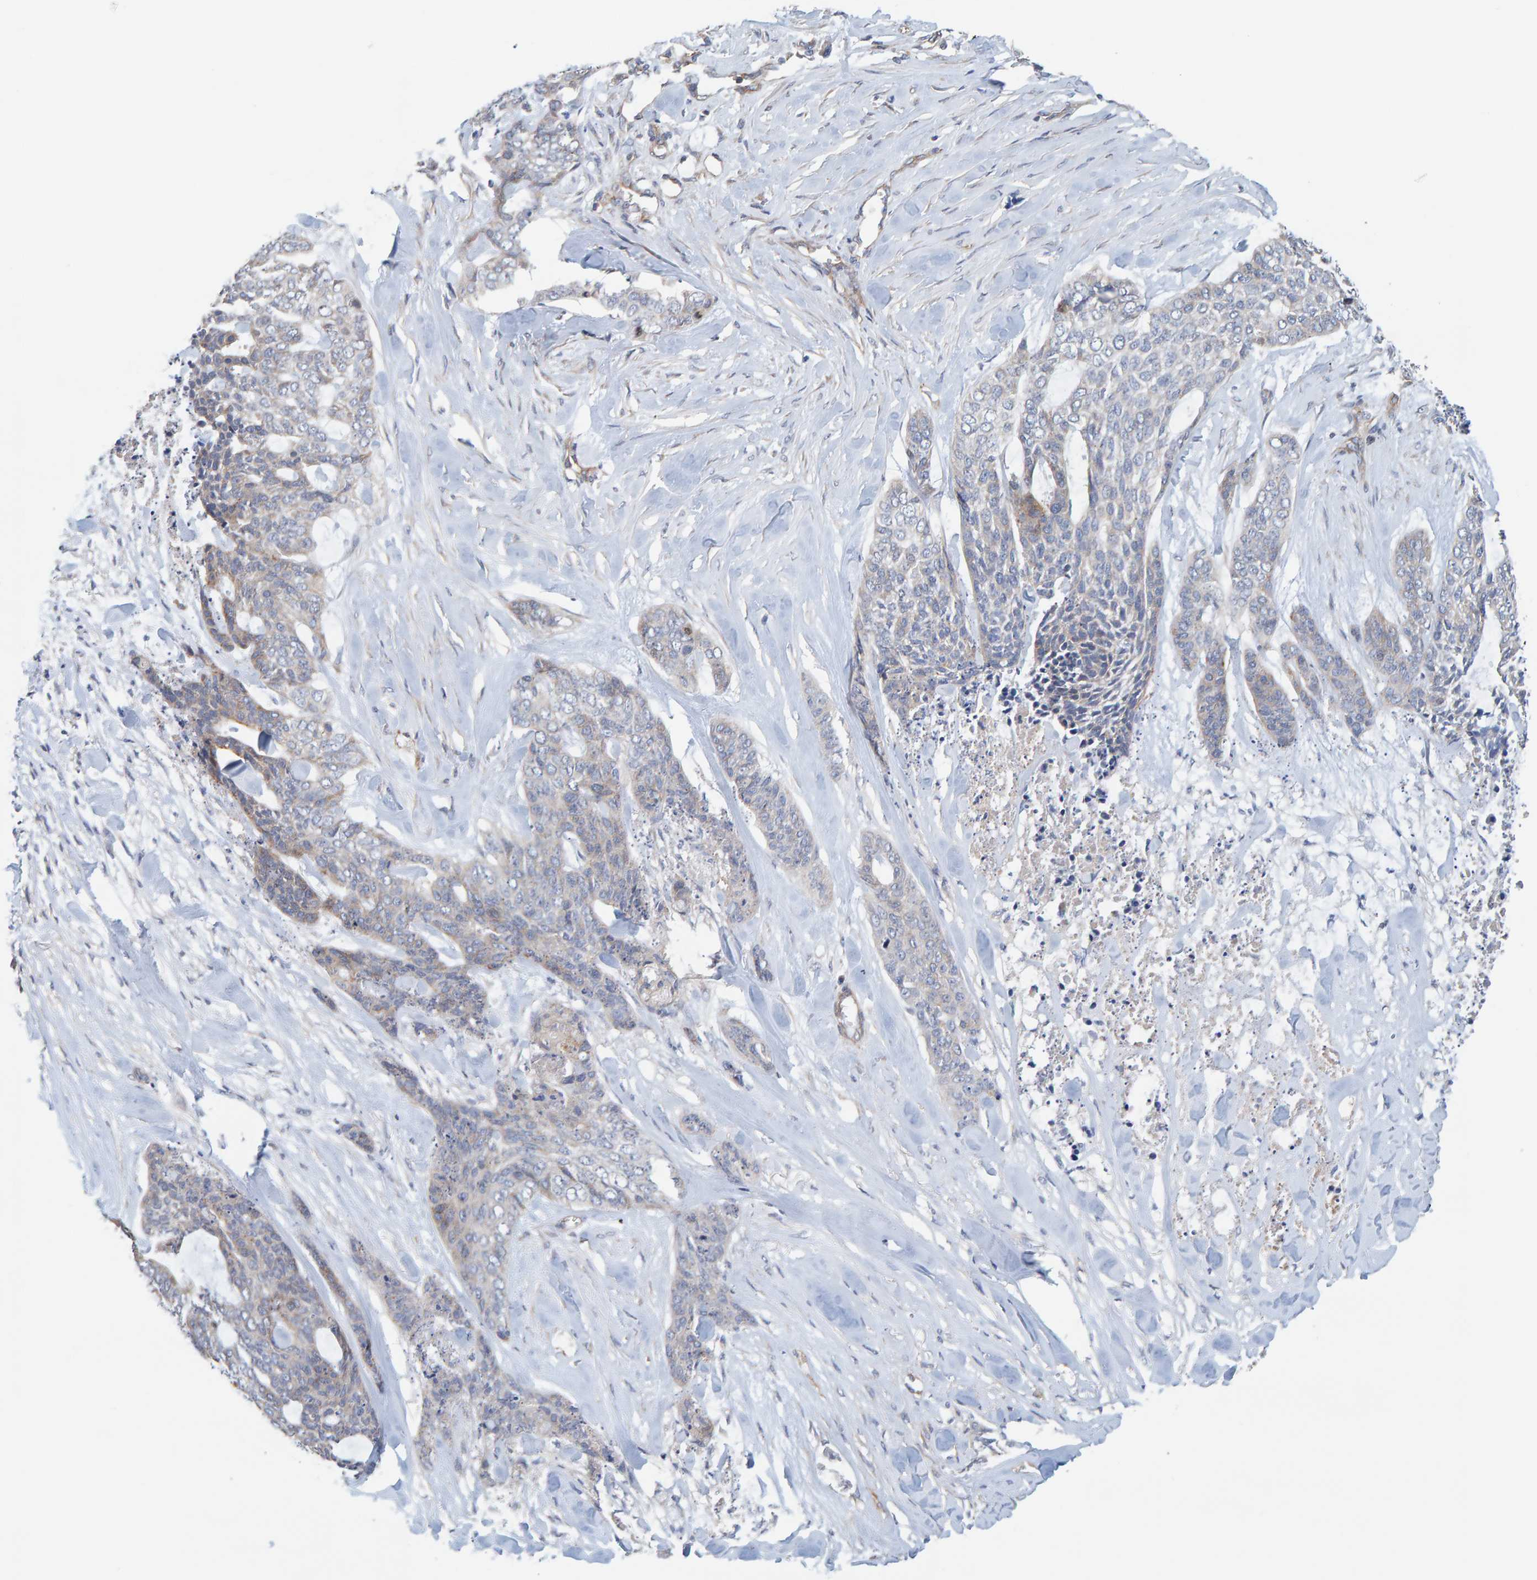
{"staining": {"intensity": "weak", "quantity": "25%-75%", "location": "cytoplasmic/membranous"}, "tissue": "skin cancer", "cell_type": "Tumor cells", "image_type": "cancer", "snomed": [{"axis": "morphology", "description": "Basal cell carcinoma"}, {"axis": "topography", "description": "Skin"}], "caption": "Human skin cancer stained with a brown dye exhibits weak cytoplasmic/membranous positive expression in about 25%-75% of tumor cells.", "gene": "RGP1", "patient": {"sex": "female", "age": 64}}